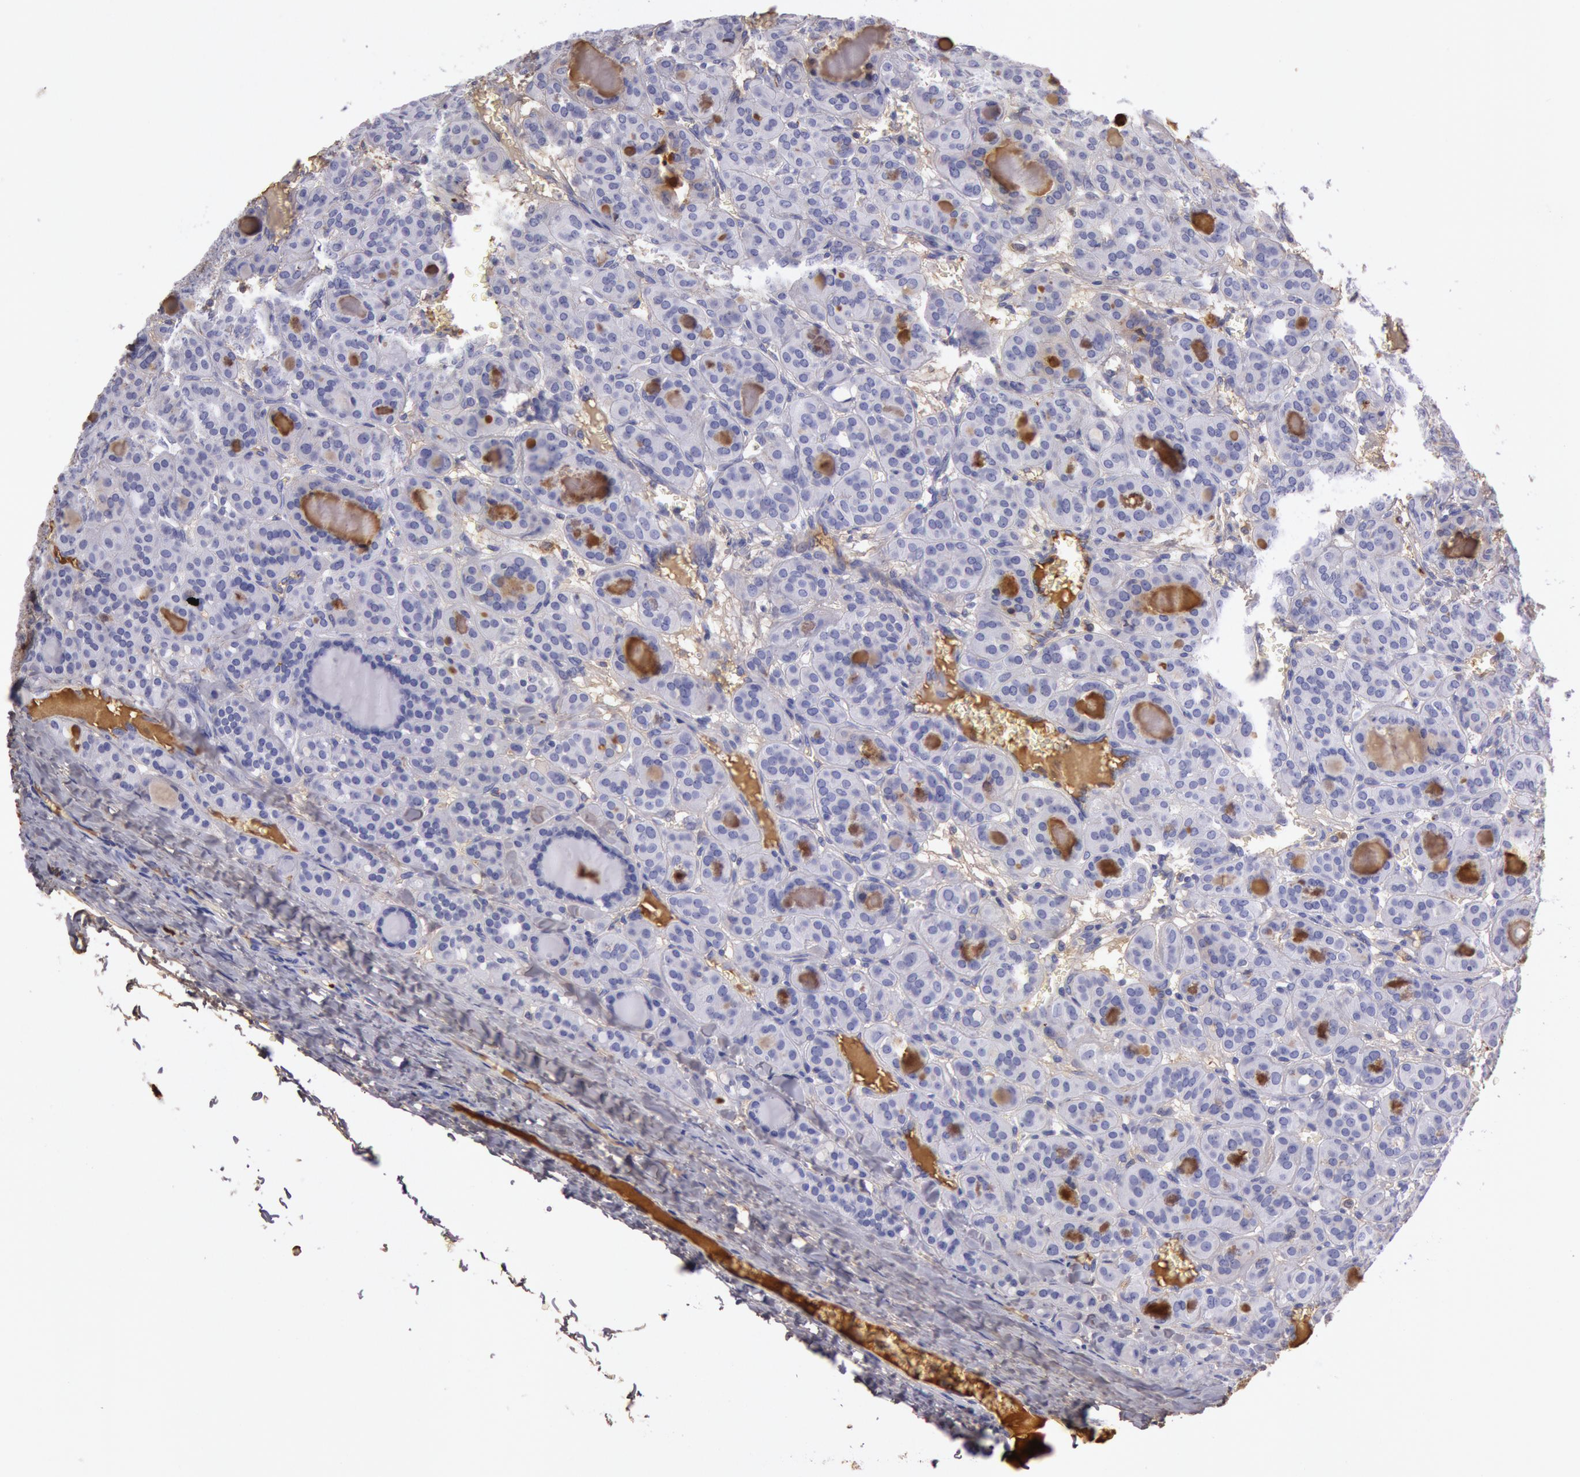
{"staining": {"intensity": "moderate", "quantity": "<25%", "location": "cytoplasmic/membranous"}, "tissue": "thyroid cancer", "cell_type": "Tumor cells", "image_type": "cancer", "snomed": [{"axis": "morphology", "description": "Follicular adenoma carcinoma, NOS"}, {"axis": "topography", "description": "Thyroid gland"}], "caption": "Immunohistochemical staining of thyroid cancer (follicular adenoma carcinoma) exhibits low levels of moderate cytoplasmic/membranous protein staining in about <25% of tumor cells.", "gene": "IGHG1", "patient": {"sex": "female", "age": 71}}